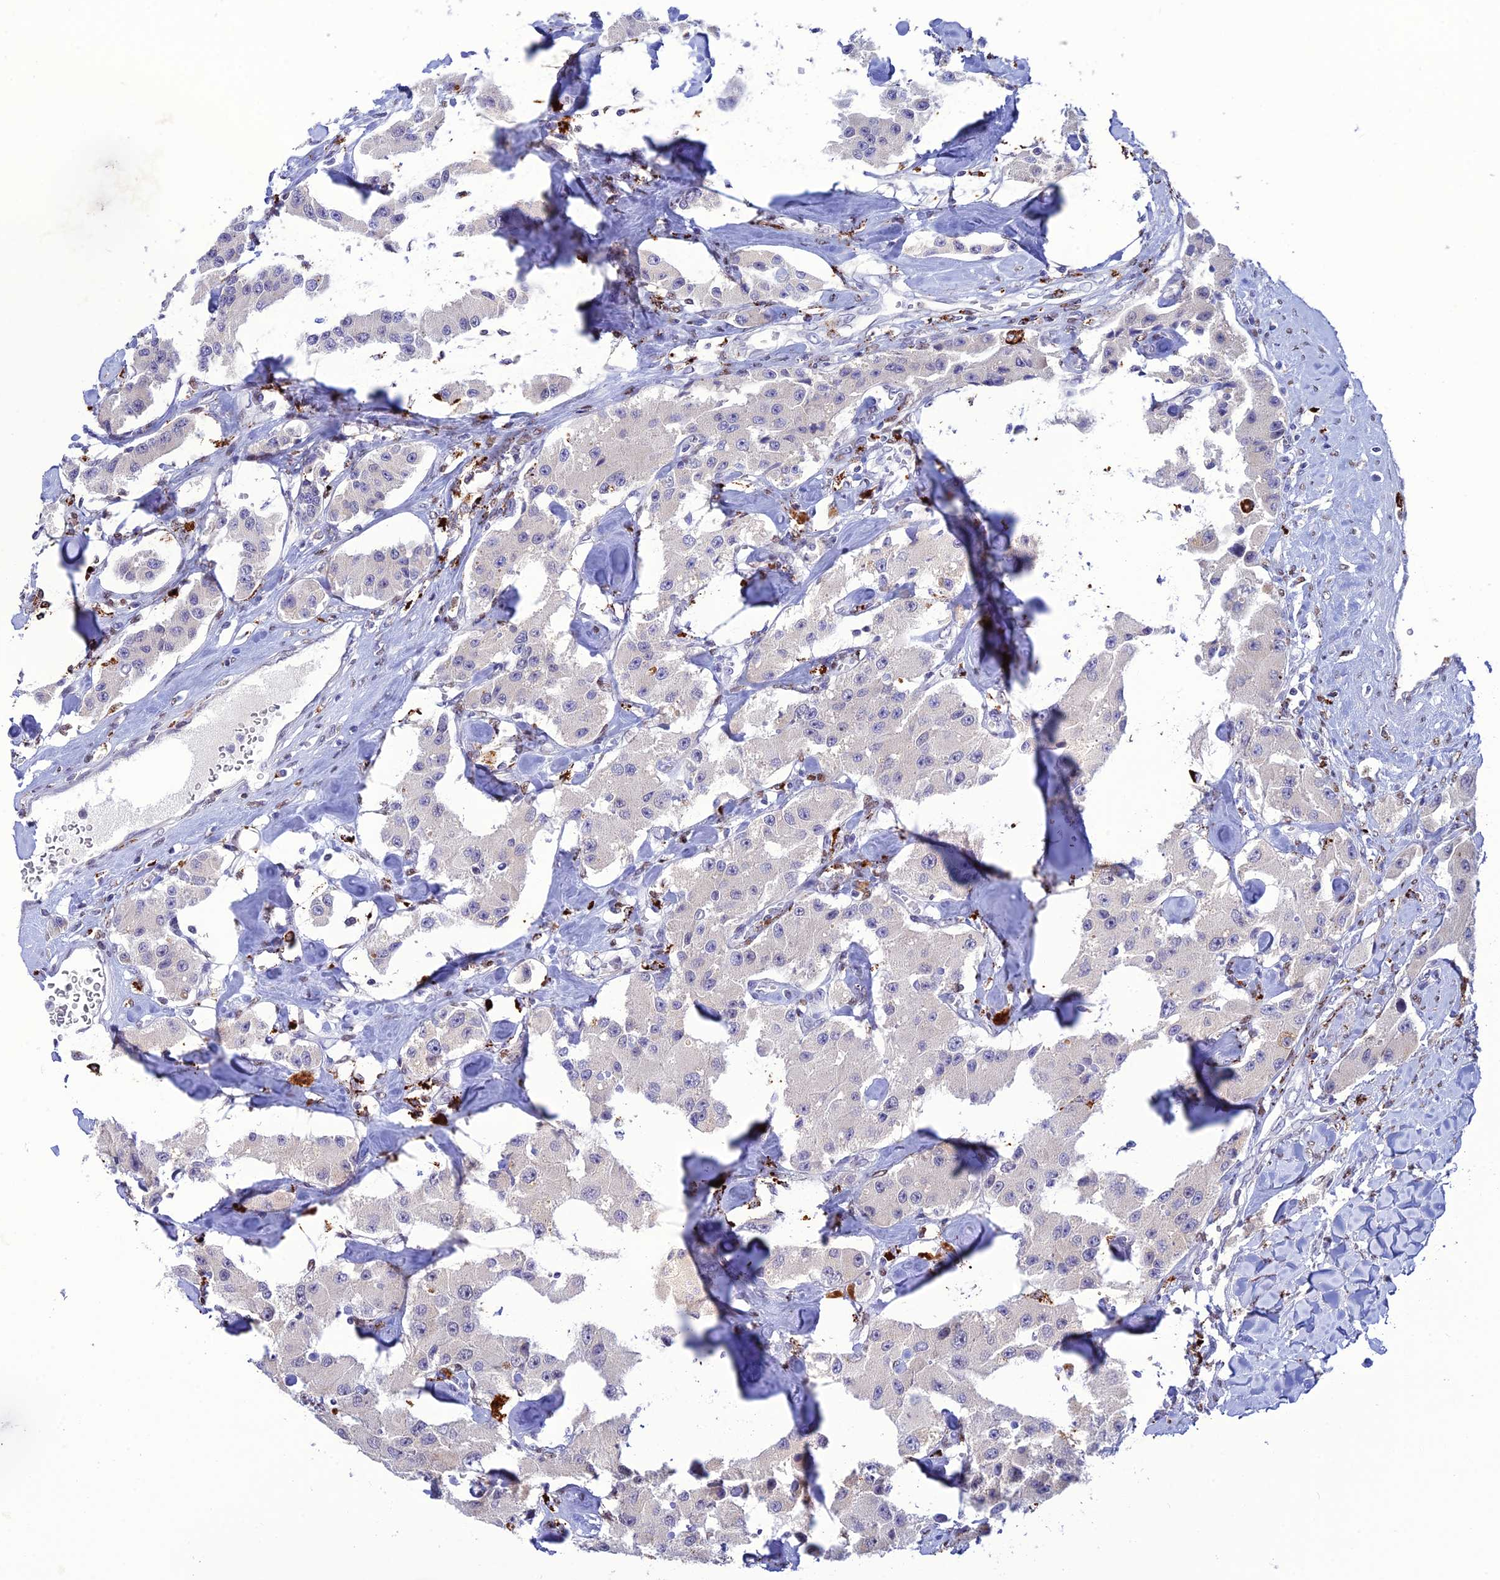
{"staining": {"intensity": "negative", "quantity": "none", "location": "none"}, "tissue": "carcinoid", "cell_type": "Tumor cells", "image_type": "cancer", "snomed": [{"axis": "morphology", "description": "Carcinoid, malignant, NOS"}, {"axis": "topography", "description": "Pancreas"}], "caption": "Immunohistochemistry image of neoplastic tissue: human carcinoid stained with DAB demonstrates no significant protein positivity in tumor cells.", "gene": "HIC1", "patient": {"sex": "male", "age": 41}}